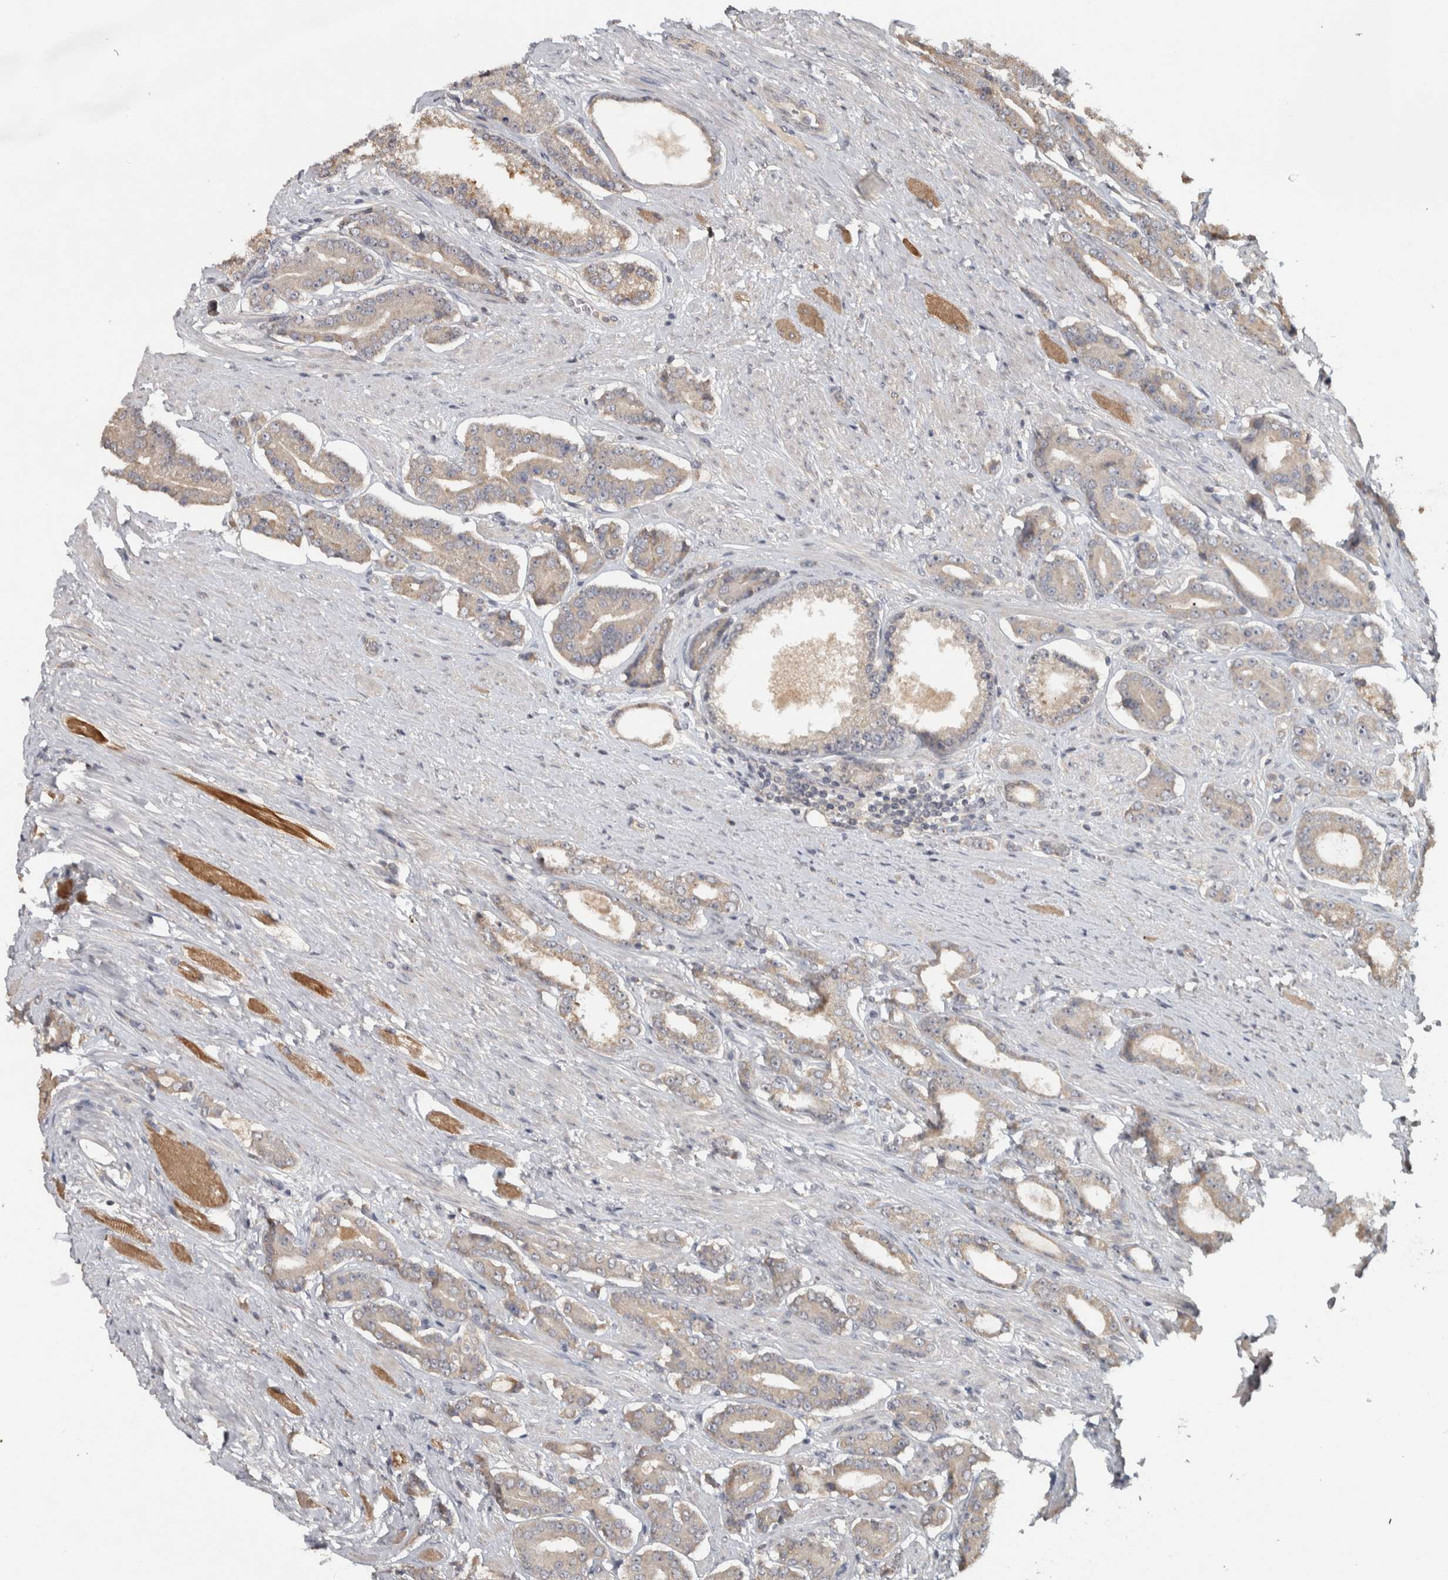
{"staining": {"intensity": "weak", "quantity": "<25%", "location": "cytoplasmic/membranous"}, "tissue": "prostate cancer", "cell_type": "Tumor cells", "image_type": "cancer", "snomed": [{"axis": "morphology", "description": "Adenocarcinoma, High grade"}, {"axis": "topography", "description": "Prostate"}], "caption": "Protein analysis of high-grade adenocarcinoma (prostate) reveals no significant expression in tumor cells.", "gene": "EIF3H", "patient": {"sex": "male", "age": 71}}